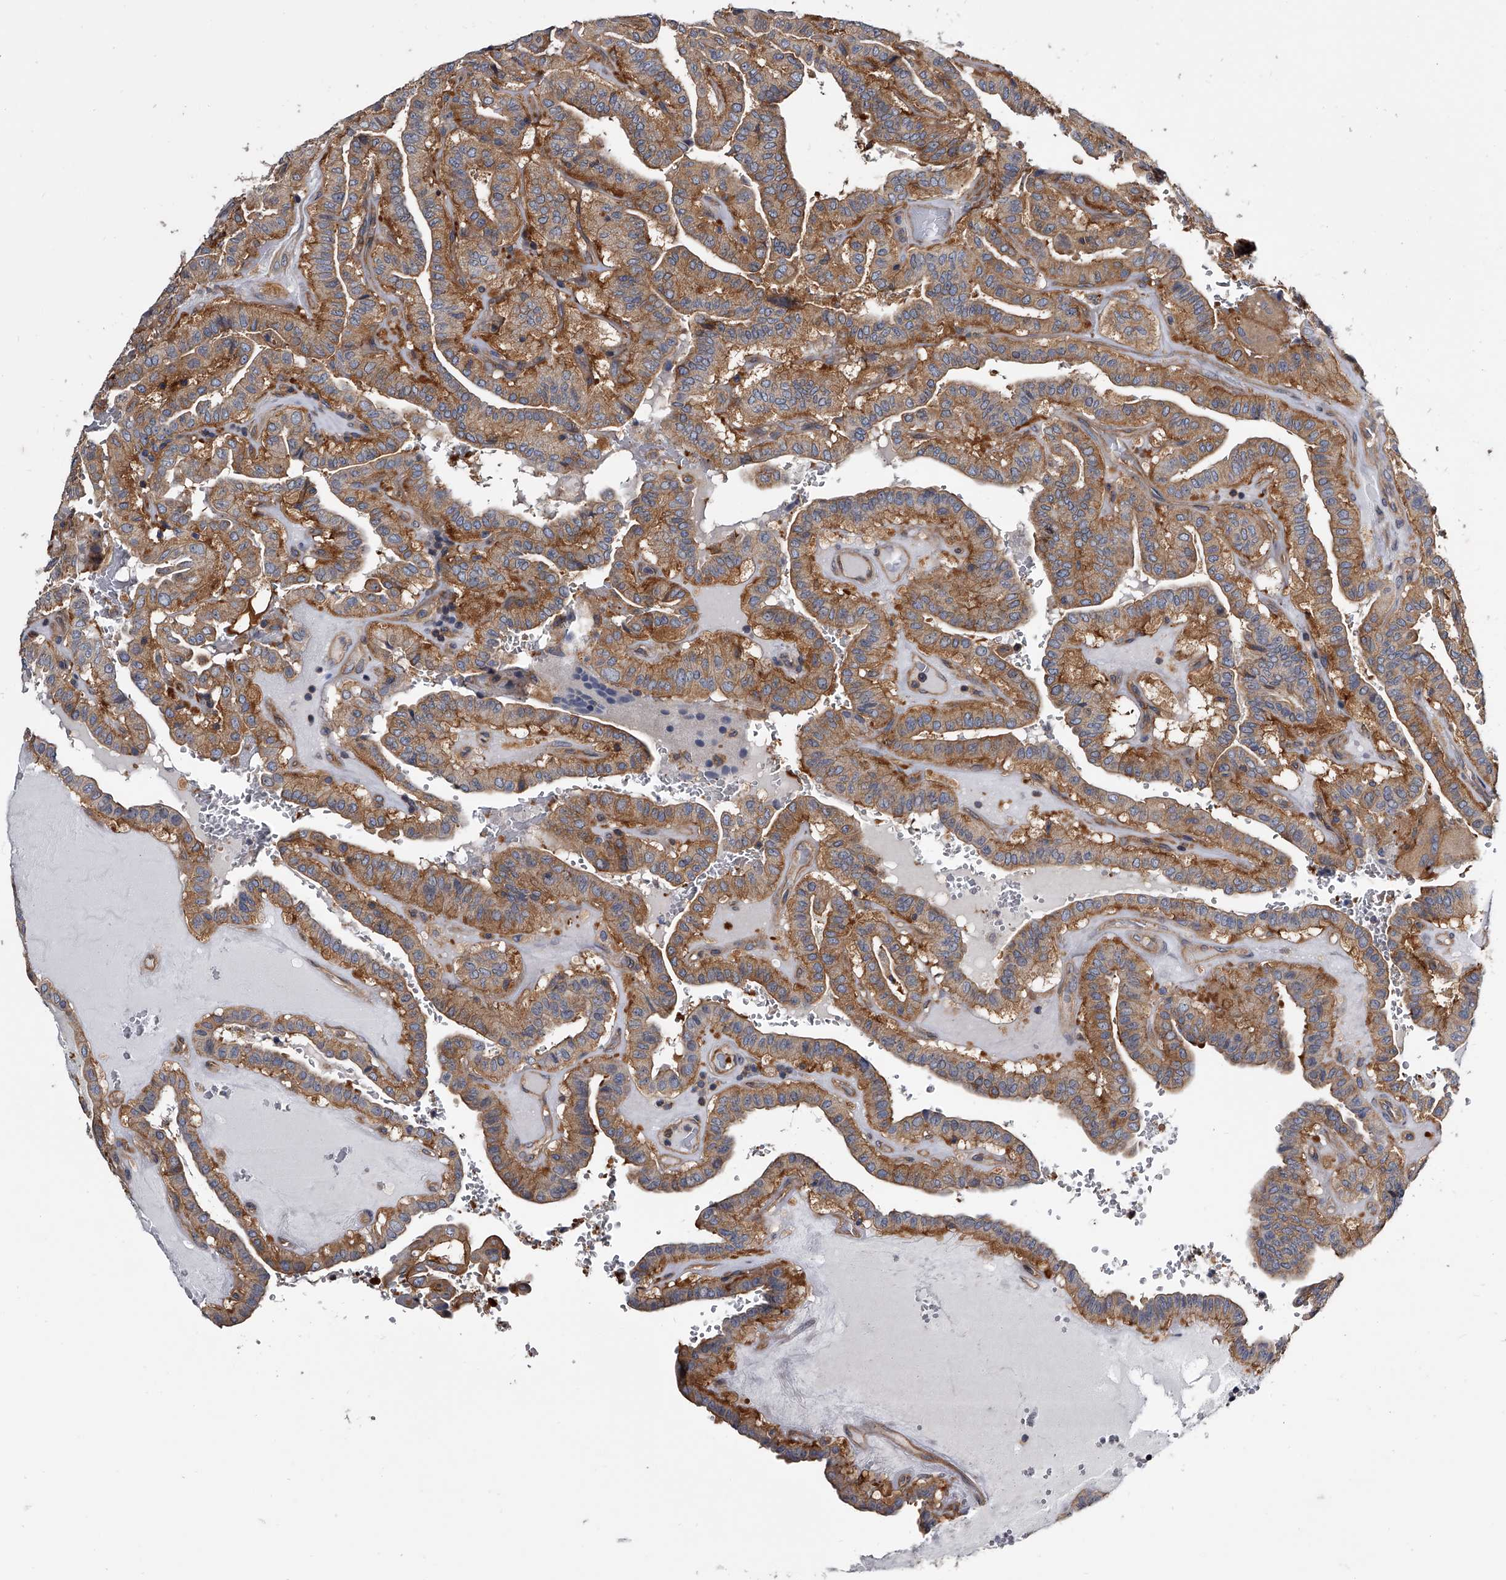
{"staining": {"intensity": "moderate", "quantity": ">75%", "location": "cytoplasmic/membranous"}, "tissue": "thyroid cancer", "cell_type": "Tumor cells", "image_type": "cancer", "snomed": [{"axis": "morphology", "description": "Papillary adenocarcinoma, NOS"}, {"axis": "topography", "description": "Thyroid gland"}], "caption": "A medium amount of moderate cytoplasmic/membranous positivity is appreciated in approximately >75% of tumor cells in papillary adenocarcinoma (thyroid) tissue.", "gene": "GAPVD1", "patient": {"sex": "male", "age": 77}}